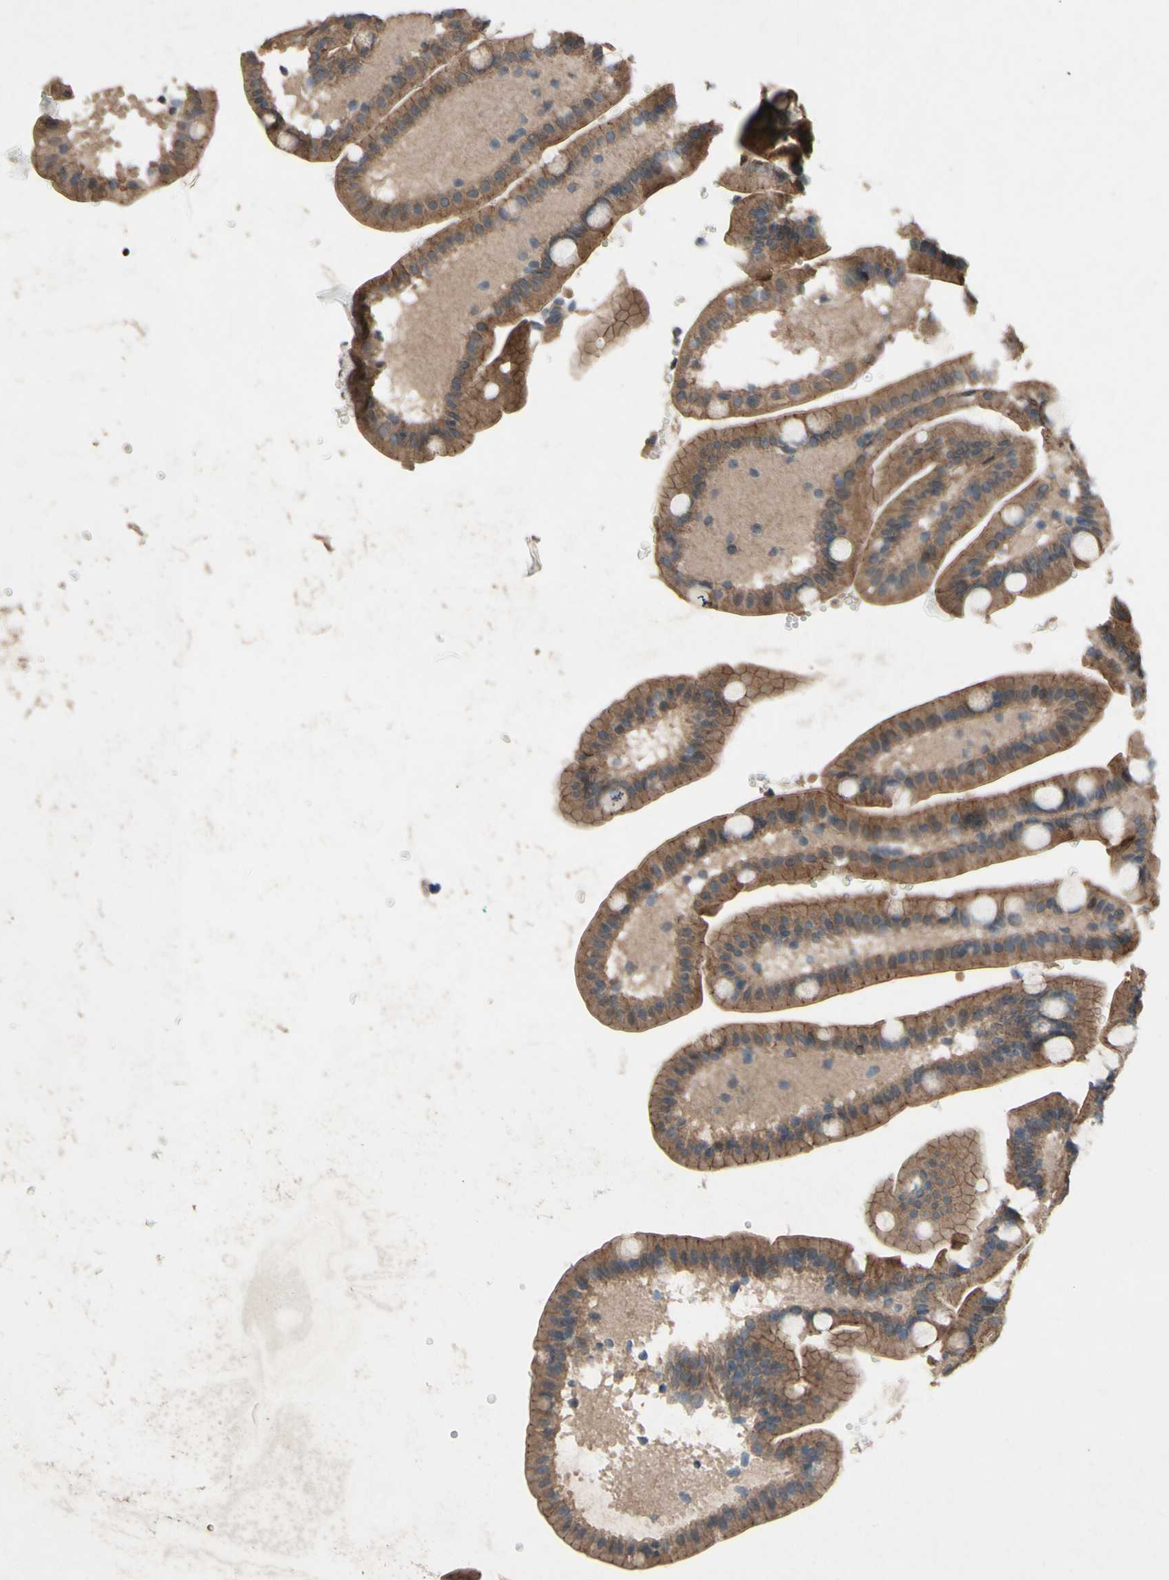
{"staining": {"intensity": "moderate", "quantity": ">75%", "location": "cytoplasmic/membranous"}, "tissue": "duodenum", "cell_type": "Glandular cells", "image_type": "normal", "snomed": [{"axis": "morphology", "description": "Normal tissue, NOS"}, {"axis": "topography", "description": "Duodenum"}], "caption": "Immunohistochemical staining of benign human duodenum demonstrates medium levels of moderate cytoplasmic/membranous positivity in about >75% of glandular cells. (DAB (3,3'-diaminobenzidine) IHC with brightfield microscopy, high magnification).", "gene": "CDCP1", "patient": {"sex": "male", "age": 54}}